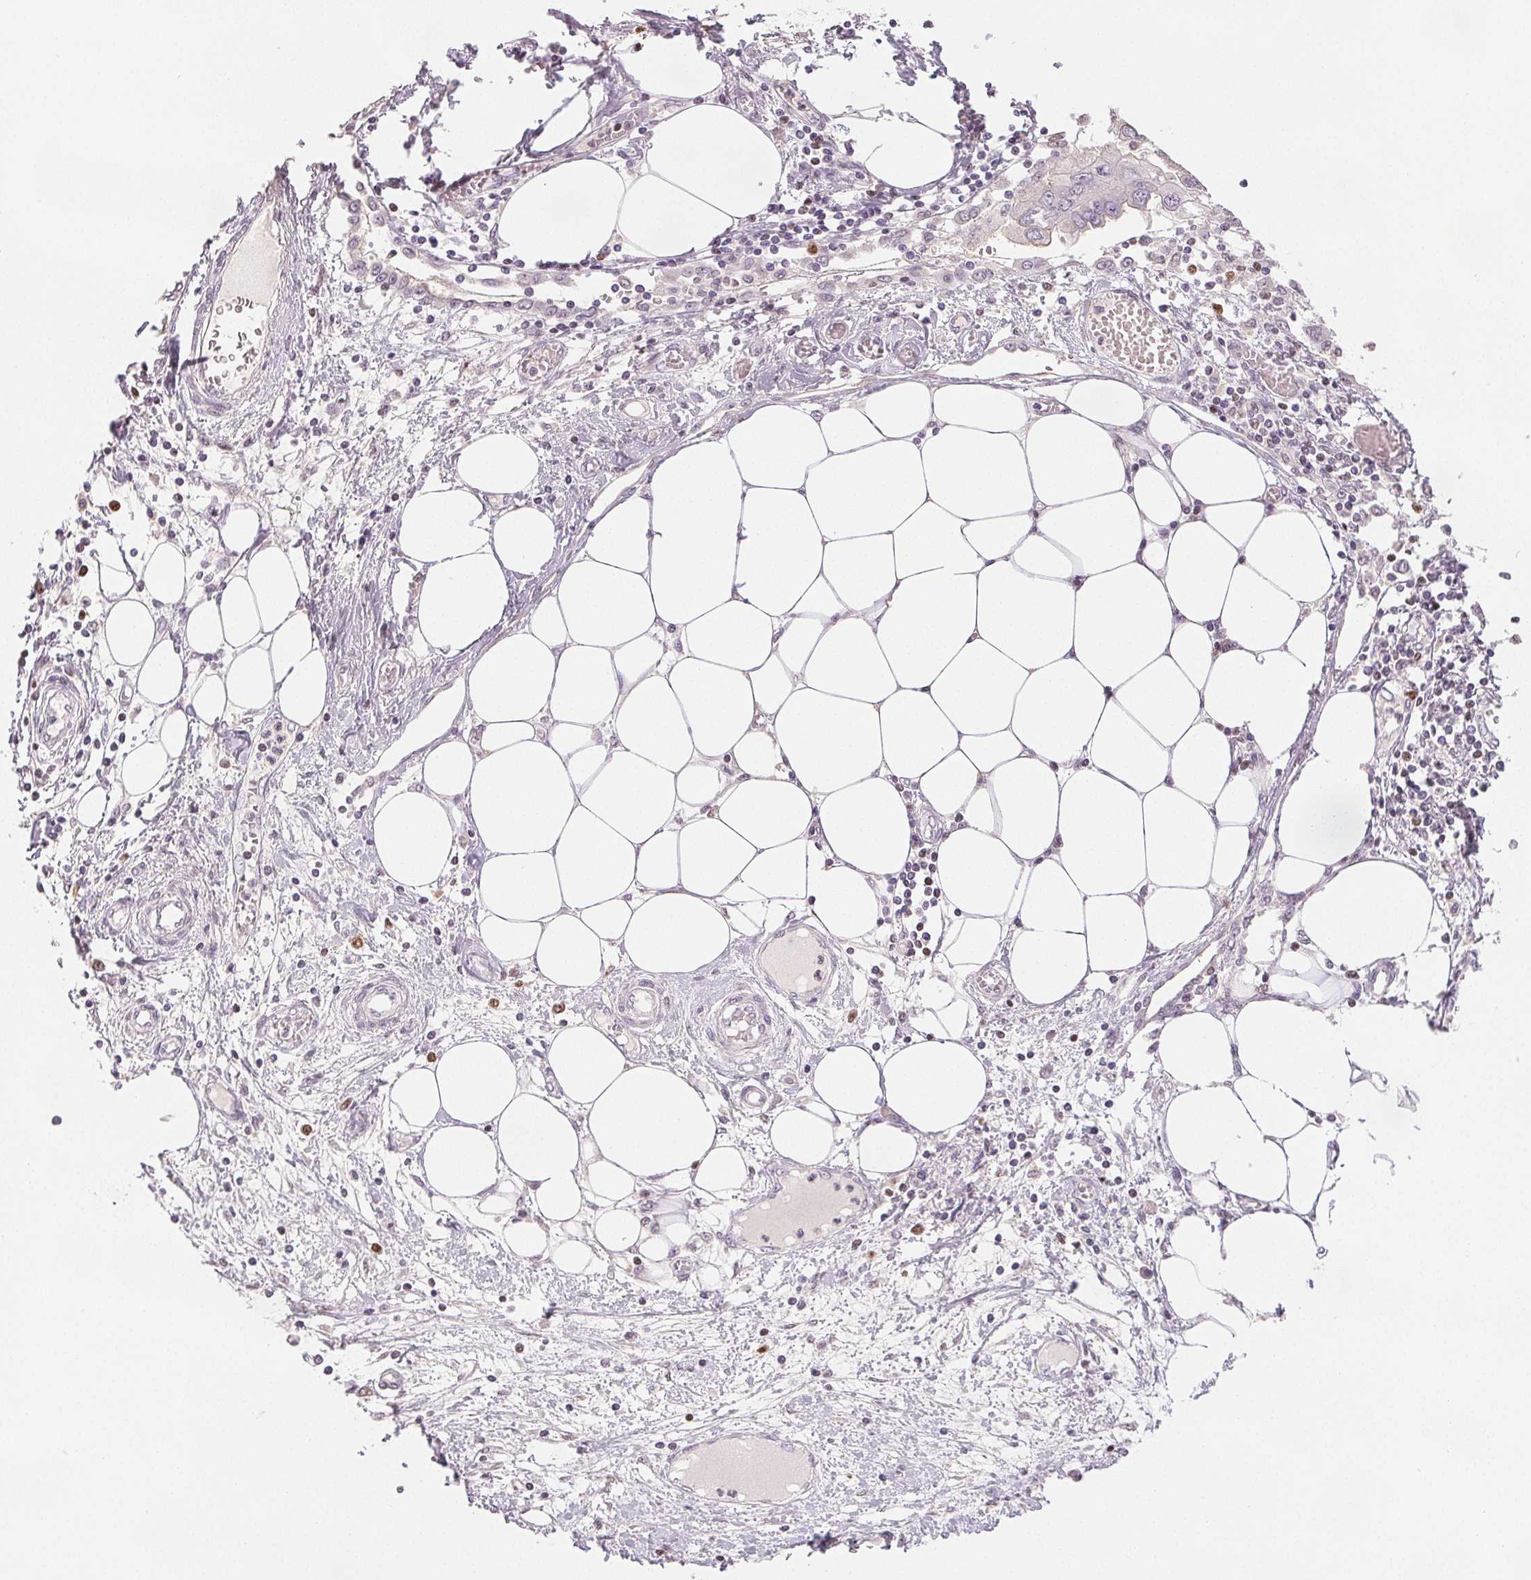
{"staining": {"intensity": "moderate", "quantity": "<25%", "location": "cytoplasmic/membranous"}, "tissue": "endometrial cancer", "cell_type": "Tumor cells", "image_type": "cancer", "snomed": [{"axis": "morphology", "description": "Adenocarcinoma, NOS"}, {"axis": "morphology", "description": "Adenocarcinoma, metastatic, NOS"}, {"axis": "topography", "description": "Adipose tissue"}, {"axis": "topography", "description": "Endometrium"}], "caption": "Immunohistochemical staining of endometrial cancer (adenocarcinoma) reveals low levels of moderate cytoplasmic/membranous positivity in about <25% of tumor cells.", "gene": "RUNX2", "patient": {"sex": "female", "age": 67}}